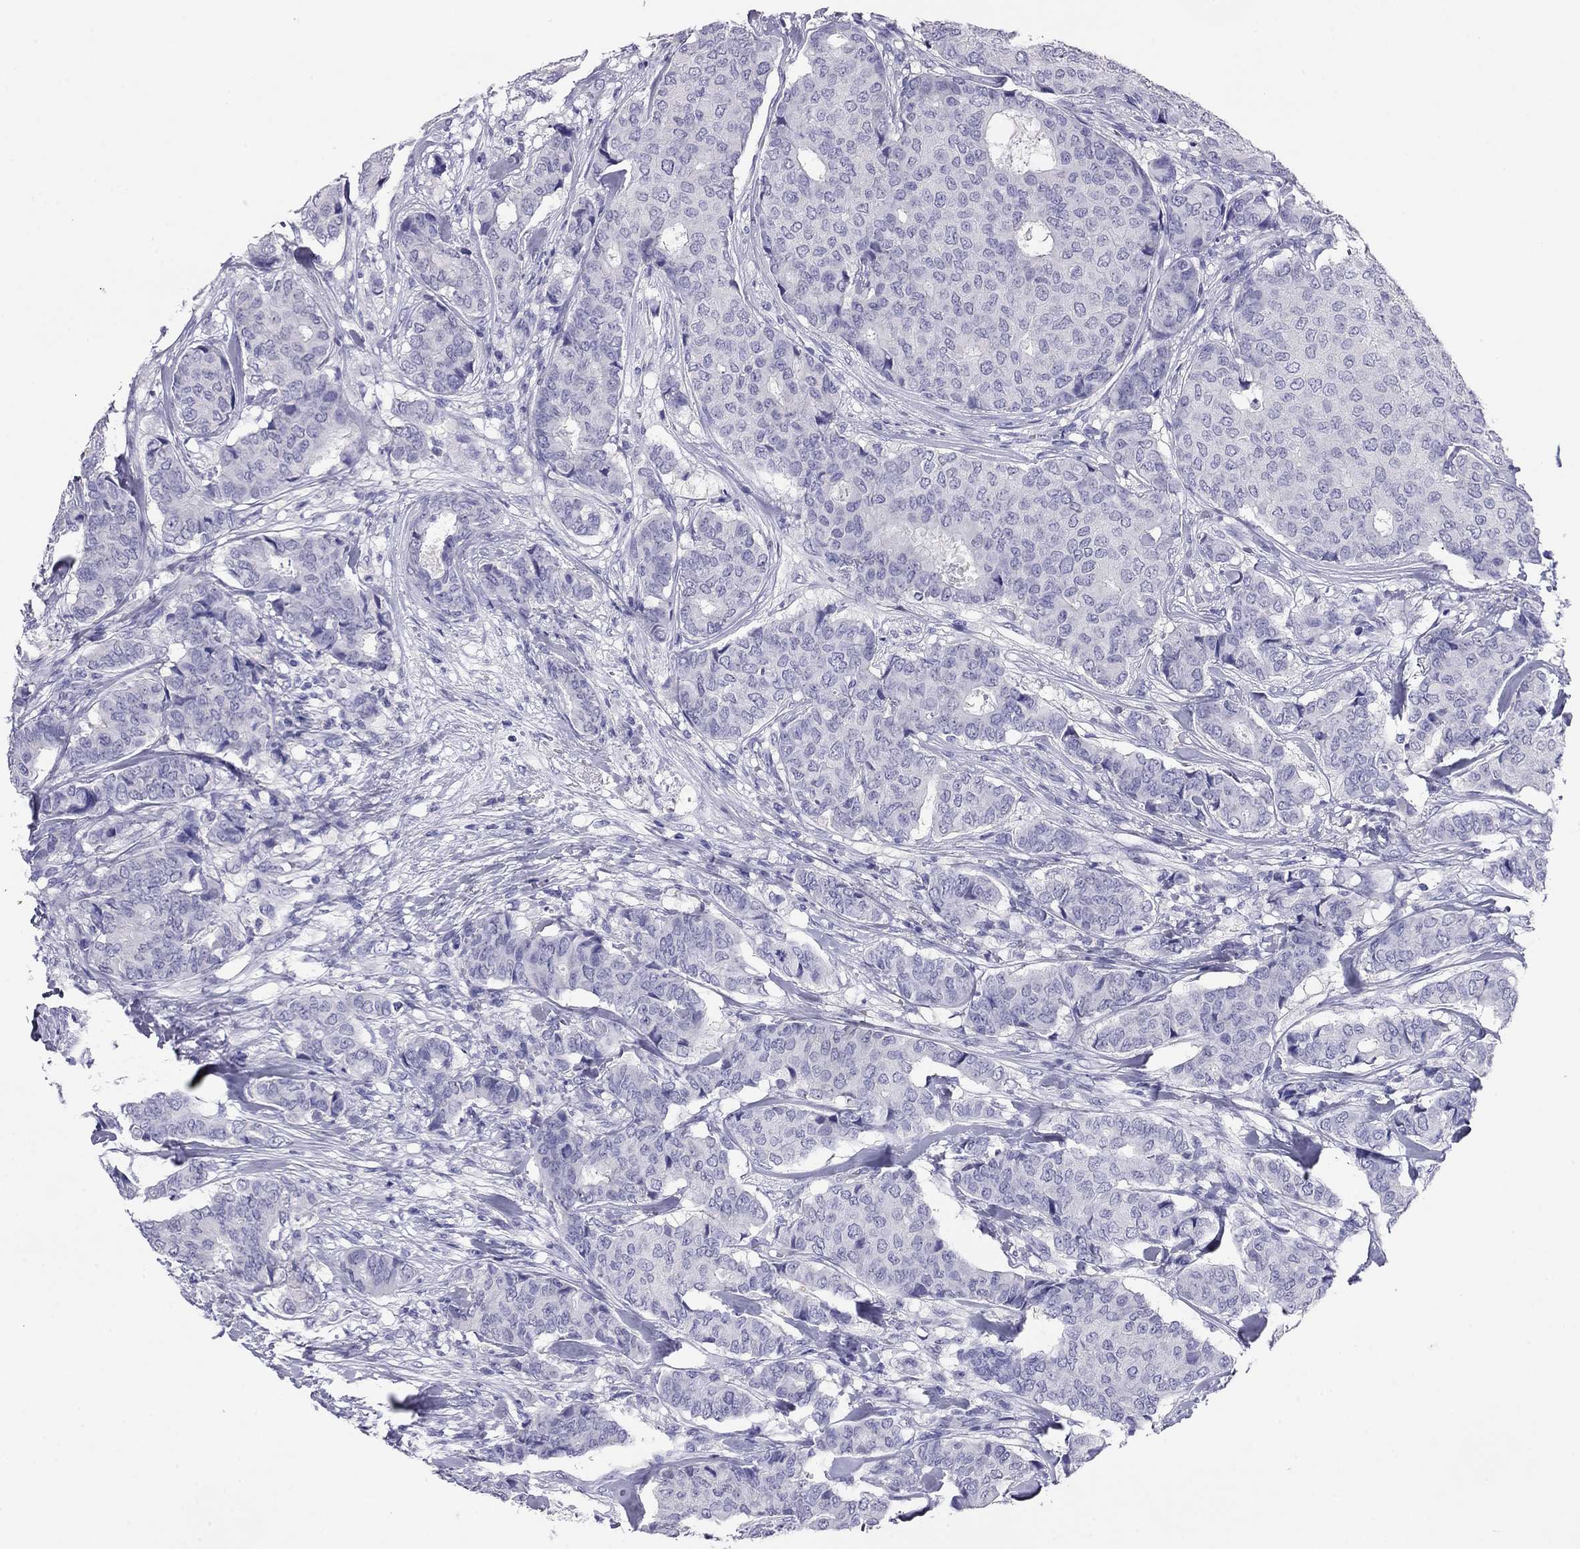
{"staining": {"intensity": "negative", "quantity": "none", "location": "none"}, "tissue": "breast cancer", "cell_type": "Tumor cells", "image_type": "cancer", "snomed": [{"axis": "morphology", "description": "Duct carcinoma"}, {"axis": "topography", "description": "Breast"}], "caption": "Breast cancer (invasive ductal carcinoma) stained for a protein using immunohistochemistry (IHC) demonstrates no positivity tumor cells.", "gene": "ODF4", "patient": {"sex": "female", "age": 75}}